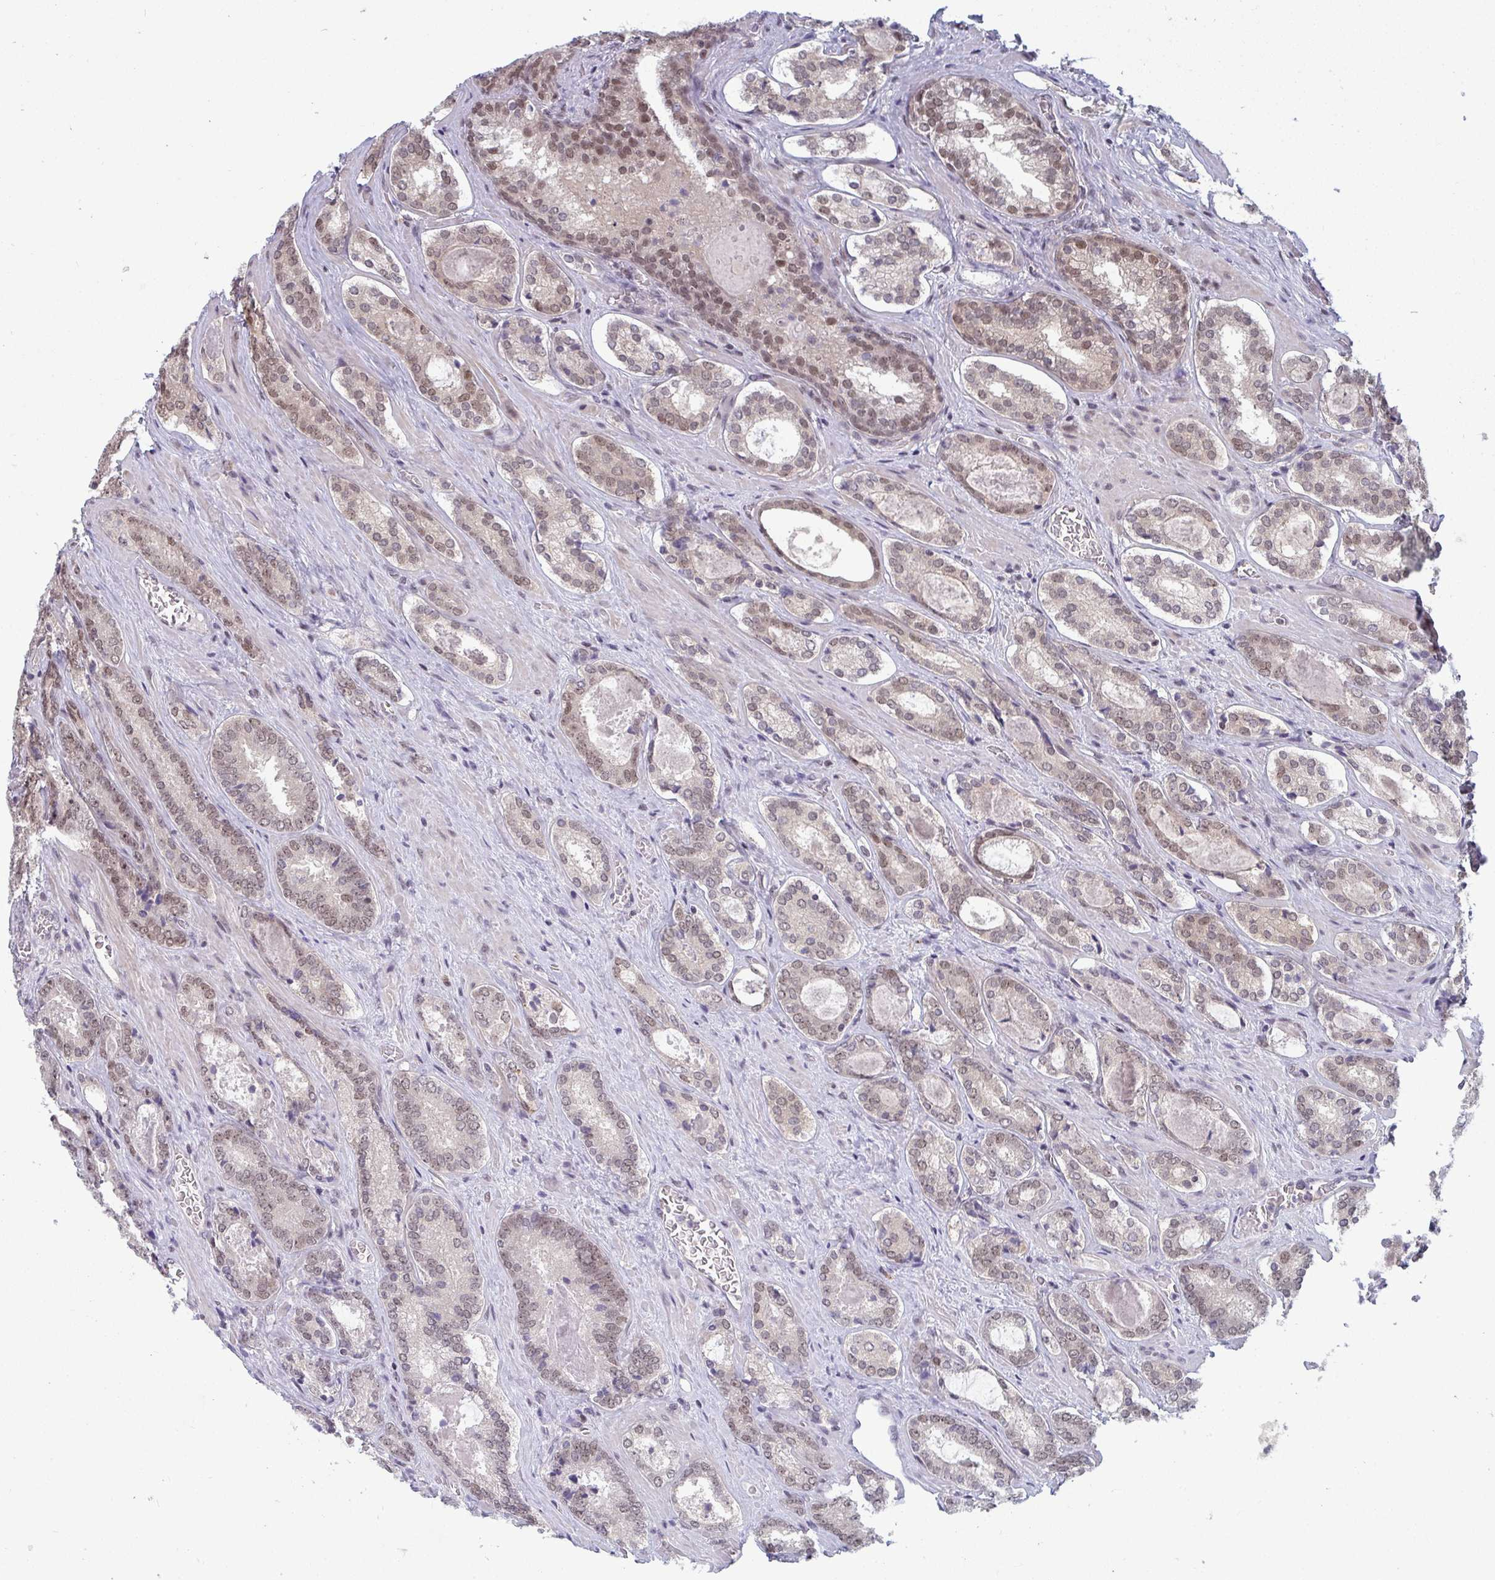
{"staining": {"intensity": "moderate", "quantity": ">75%", "location": "nuclear"}, "tissue": "prostate cancer", "cell_type": "Tumor cells", "image_type": "cancer", "snomed": [{"axis": "morphology", "description": "Adenocarcinoma, Low grade"}, {"axis": "topography", "description": "Prostate"}], "caption": "IHC (DAB) staining of prostate low-grade adenocarcinoma reveals moderate nuclear protein positivity in about >75% of tumor cells.", "gene": "ATF1", "patient": {"sex": "male", "age": 62}}